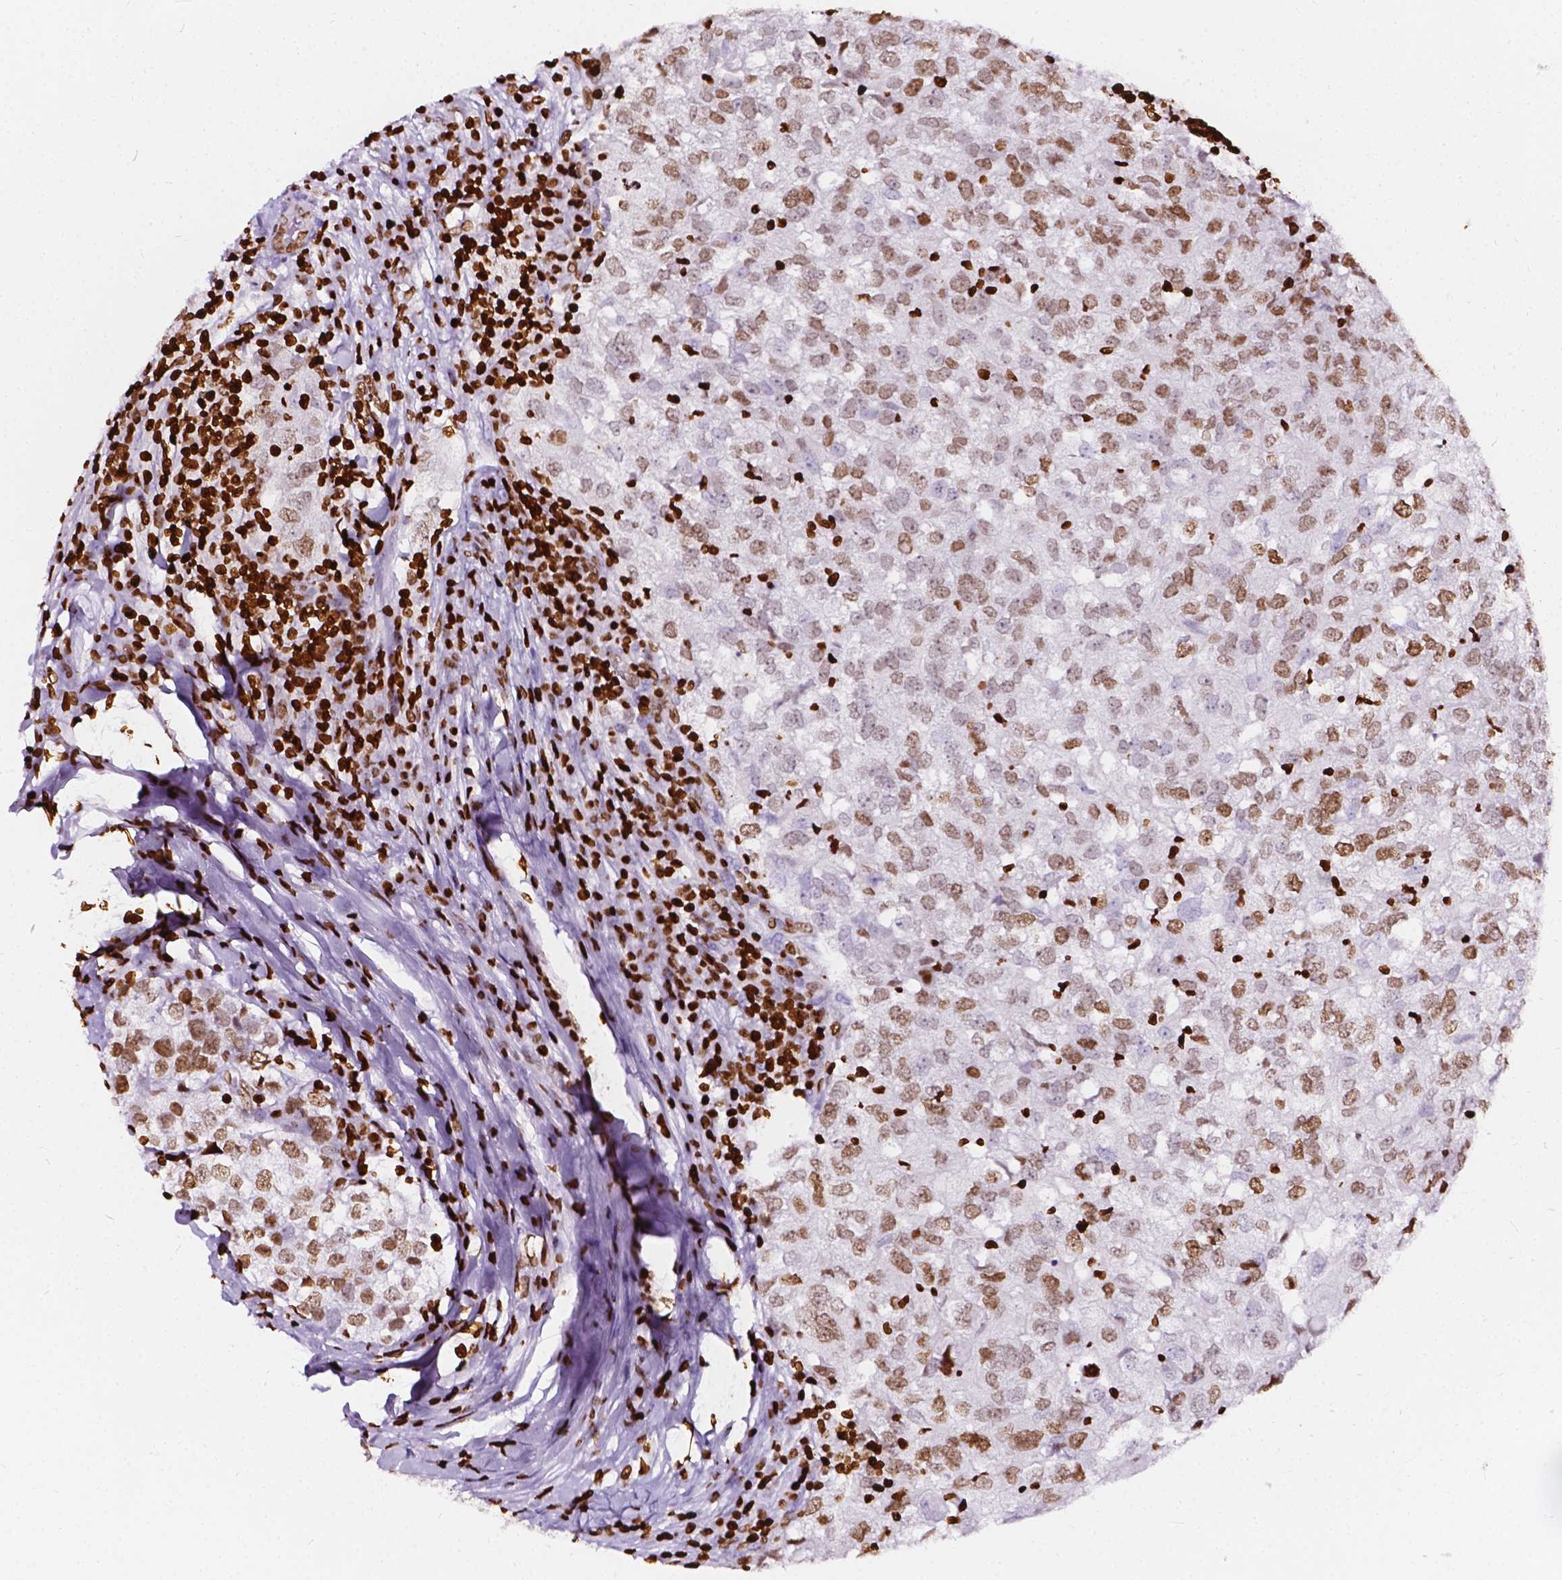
{"staining": {"intensity": "moderate", "quantity": ">75%", "location": "nuclear"}, "tissue": "breast cancer", "cell_type": "Tumor cells", "image_type": "cancer", "snomed": [{"axis": "morphology", "description": "Duct carcinoma"}, {"axis": "topography", "description": "Breast"}], "caption": "Breast cancer stained with DAB immunohistochemistry displays medium levels of moderate nuclear expression in about >75% of tumor cells.", "gene": "CBY3", "patient": {"sex": "female", "age": 30}}